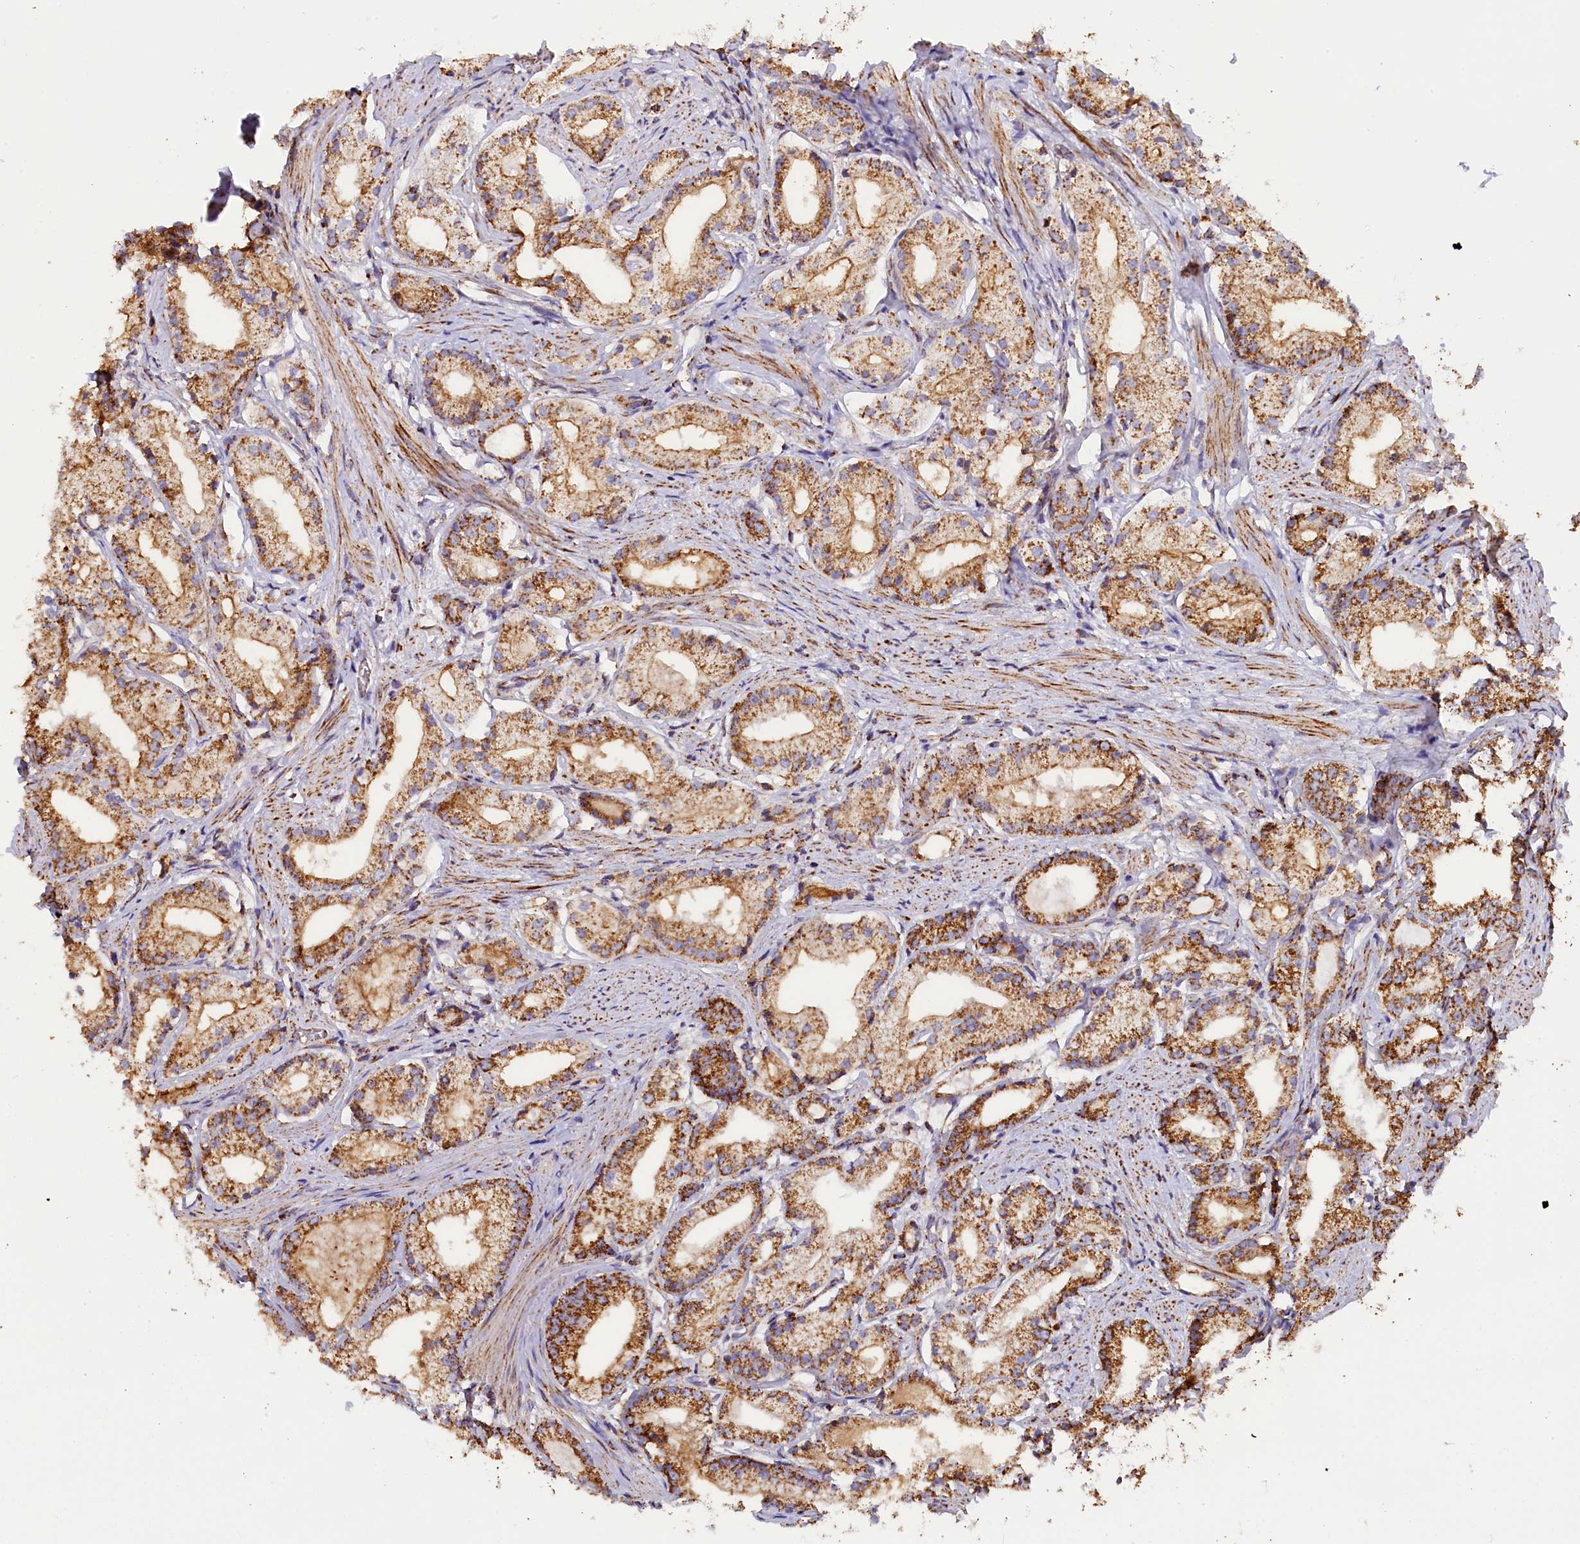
{"staining": {"intensity": "moderate", "quantity": ">75%", "location": "cytoplasmic/membranous"}, "tissue": "prostate cancer", "cell_type": "Tumor cells", "image_type": "cancer", "snomed": [{"axis": "morphology", "description": "Adenocarcinoma, Low grade"}, {"axis": "topography", "description": "Prostate"}], "caption": "A high-resolution photomicrograph shows immunohistochemistry staining of adenocarcinoma (low-grade) (prostate), which exhibits moderate cytoplasmic/membranous expression in about >75% of tumor cells.", "gene": "NDUFA8", "patient": {"sex": "male", "age": 57}}